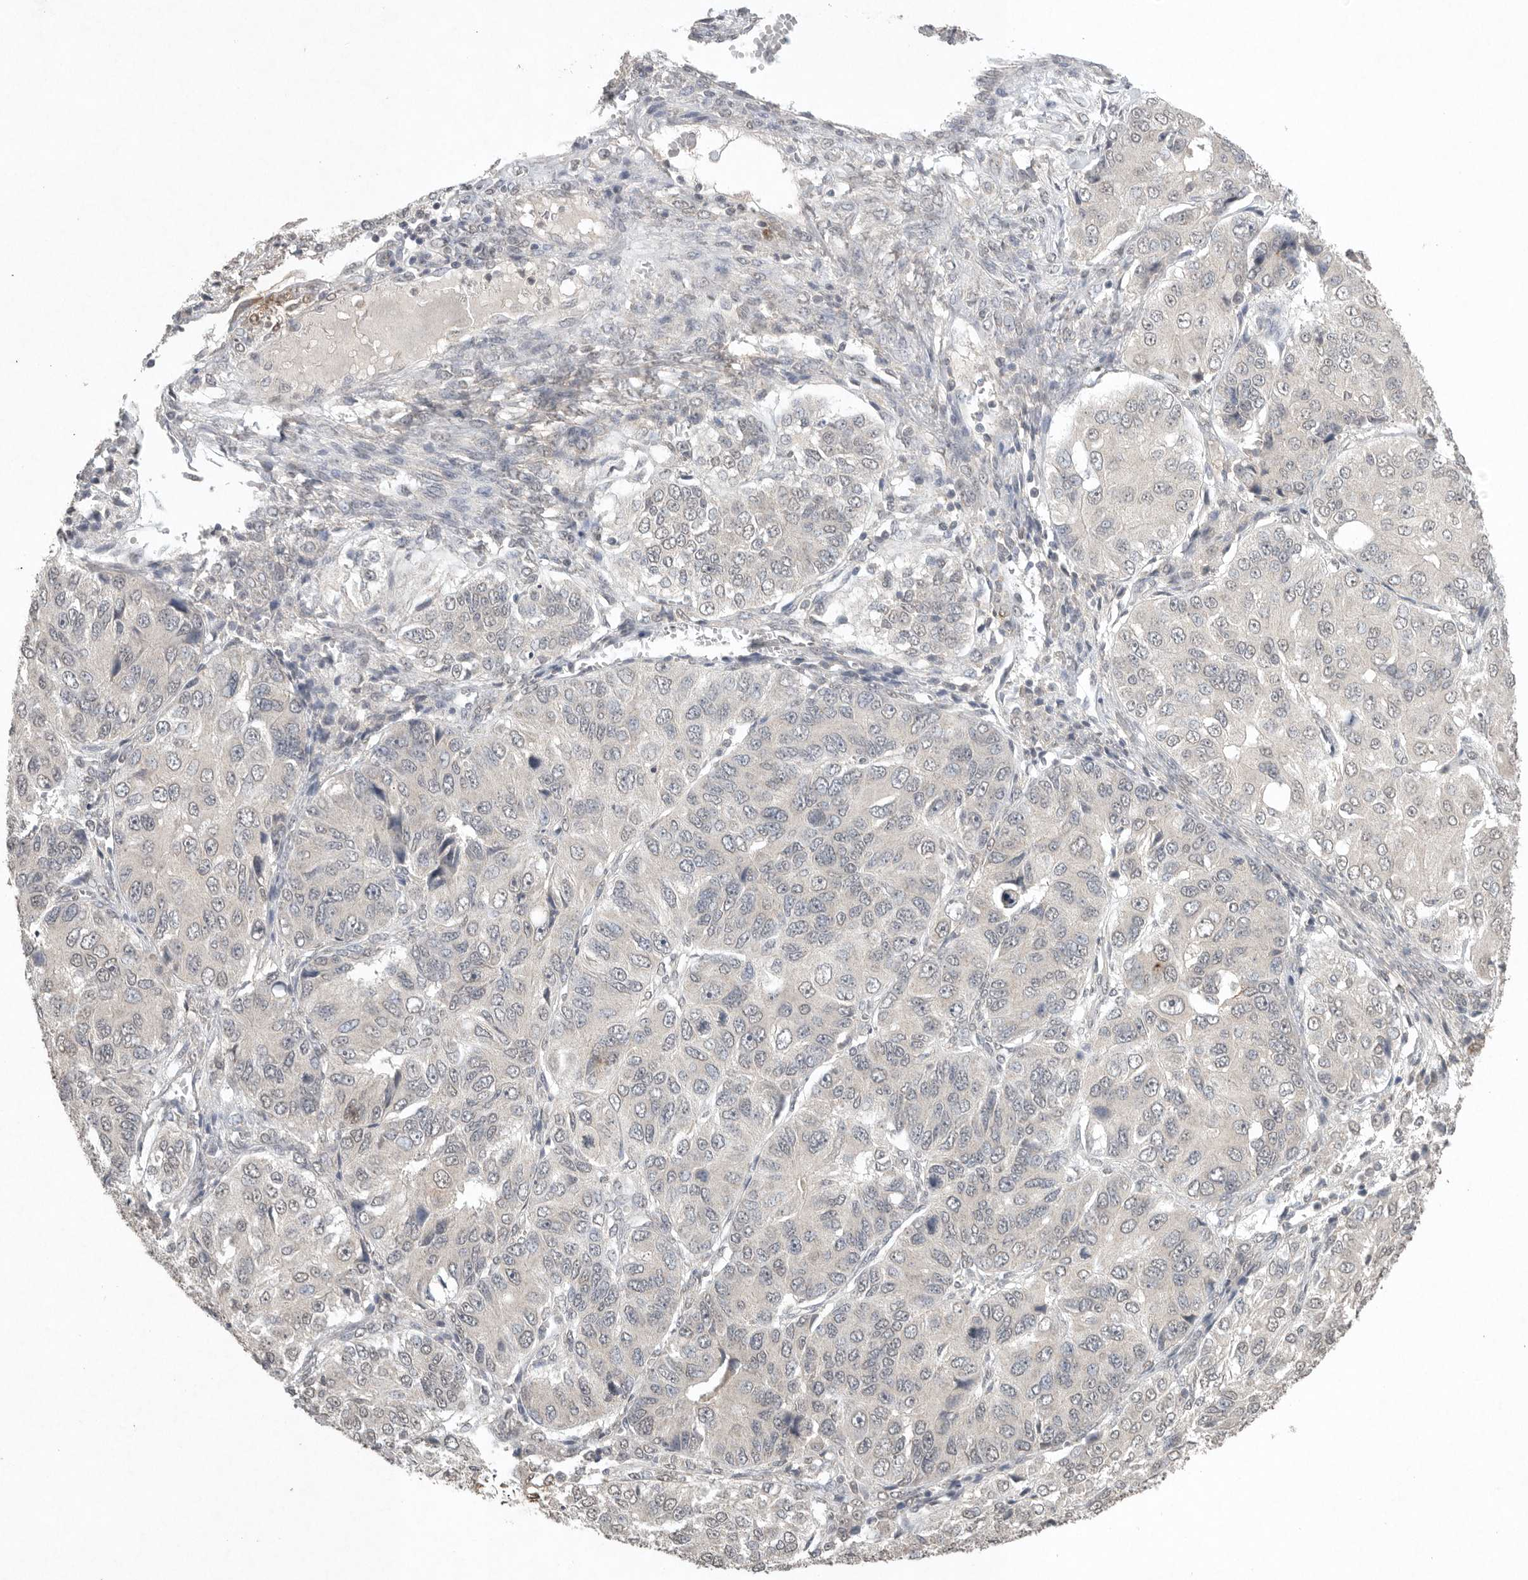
{"staining": {"intensity": "negative", "quantity": "none", "location": "none"}, "tissue": "ovarian cancer", "cell_type": "Tumor cells", "image_type": "cancer", "snomed": [{"axis": "morphology", "description": "Carcinoma, endometroid"}, {"axis": "topography", "description": "Ovary"}], "caption": "An immunohistochemistry (IHC) micrograph of ovarian endometroid carcinoma is shown. There is no staining in tumor cells of ovarian endometroid carcinoma.", "gene": "KLK5", "patient": {"sex": "female", "age": 51}}